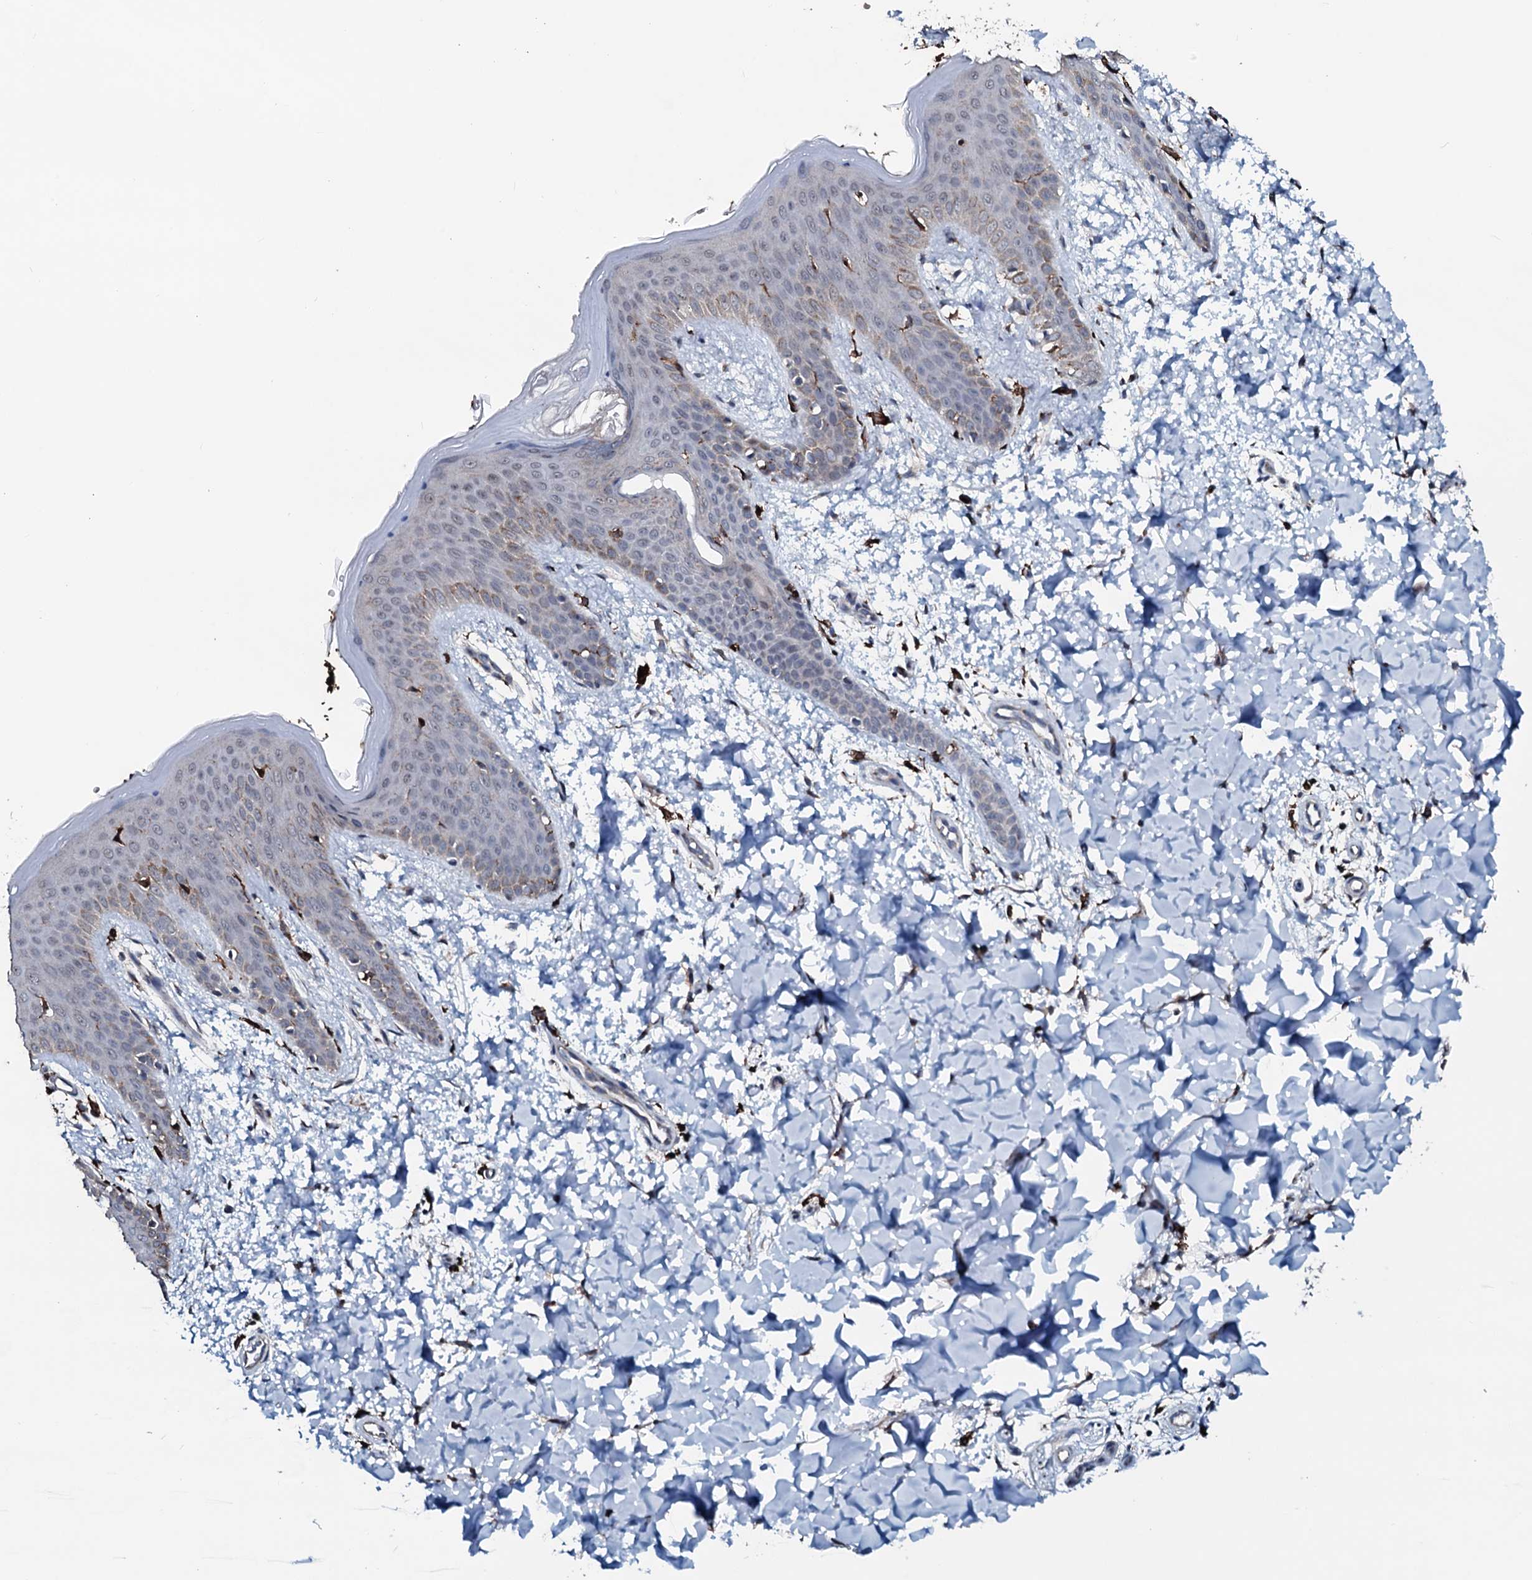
{"staining": {"intensity": "strong", "quantity": ">75%", "location": "cytoplasmic/membranous"}, "tissue": "skin", "cell_type": "Fibroblasts", "image_type": "normal", "snomed": [{"axis": "morphology", "description": "Normal tissue, NOS"}, {"axis": "topography", "description": "Skin"}], "caption": "Immunohistochemistry (DAB) staining of normal skin reveals strong cytoplasmic/membranous protein expression in approximately >75% of fibroblasts.", "gene": "OGFOD2", "patient": {"sex": "male", "age": 36}}